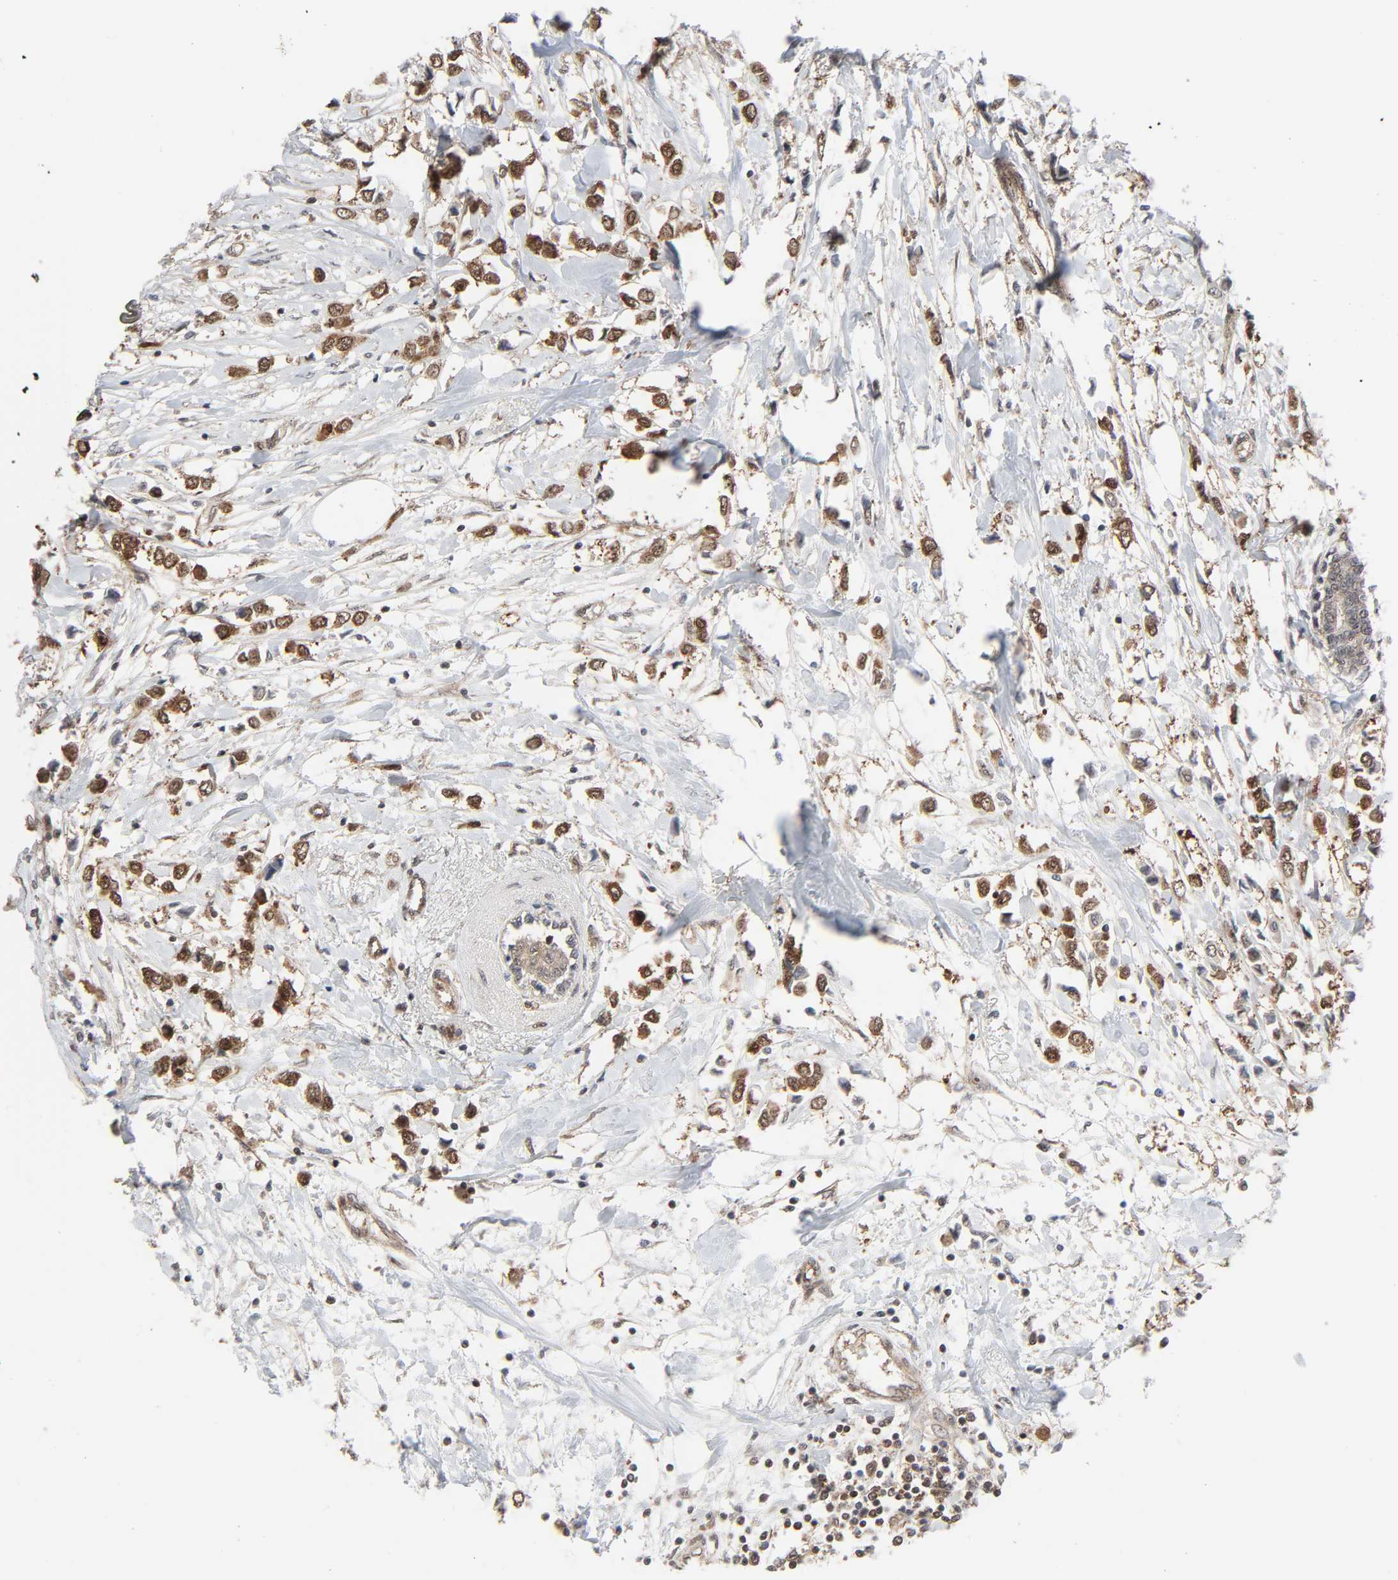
{"staining": {"intensity": "strong", "quantity": ">75%", "location": "nuclear"}, "tissue": "breast cancer", "cell_type": "Tumor cells", "image_type": "cancer", "snomed": [{"axis": "morphology", "description": "Lobular carcinoma"}, {"axis": "topography", "description": "Breast"}], "caption": "Protein positivity by IHC shows strong nuclear positivity in approximately >75% of tumor cells in breast cancer (lobular carcinoma). The protein of interest is shown in brown color, while the nuclei are stained blue.", "gene": "GSK3A", "patient": {"sex": "female", "age": 51}}